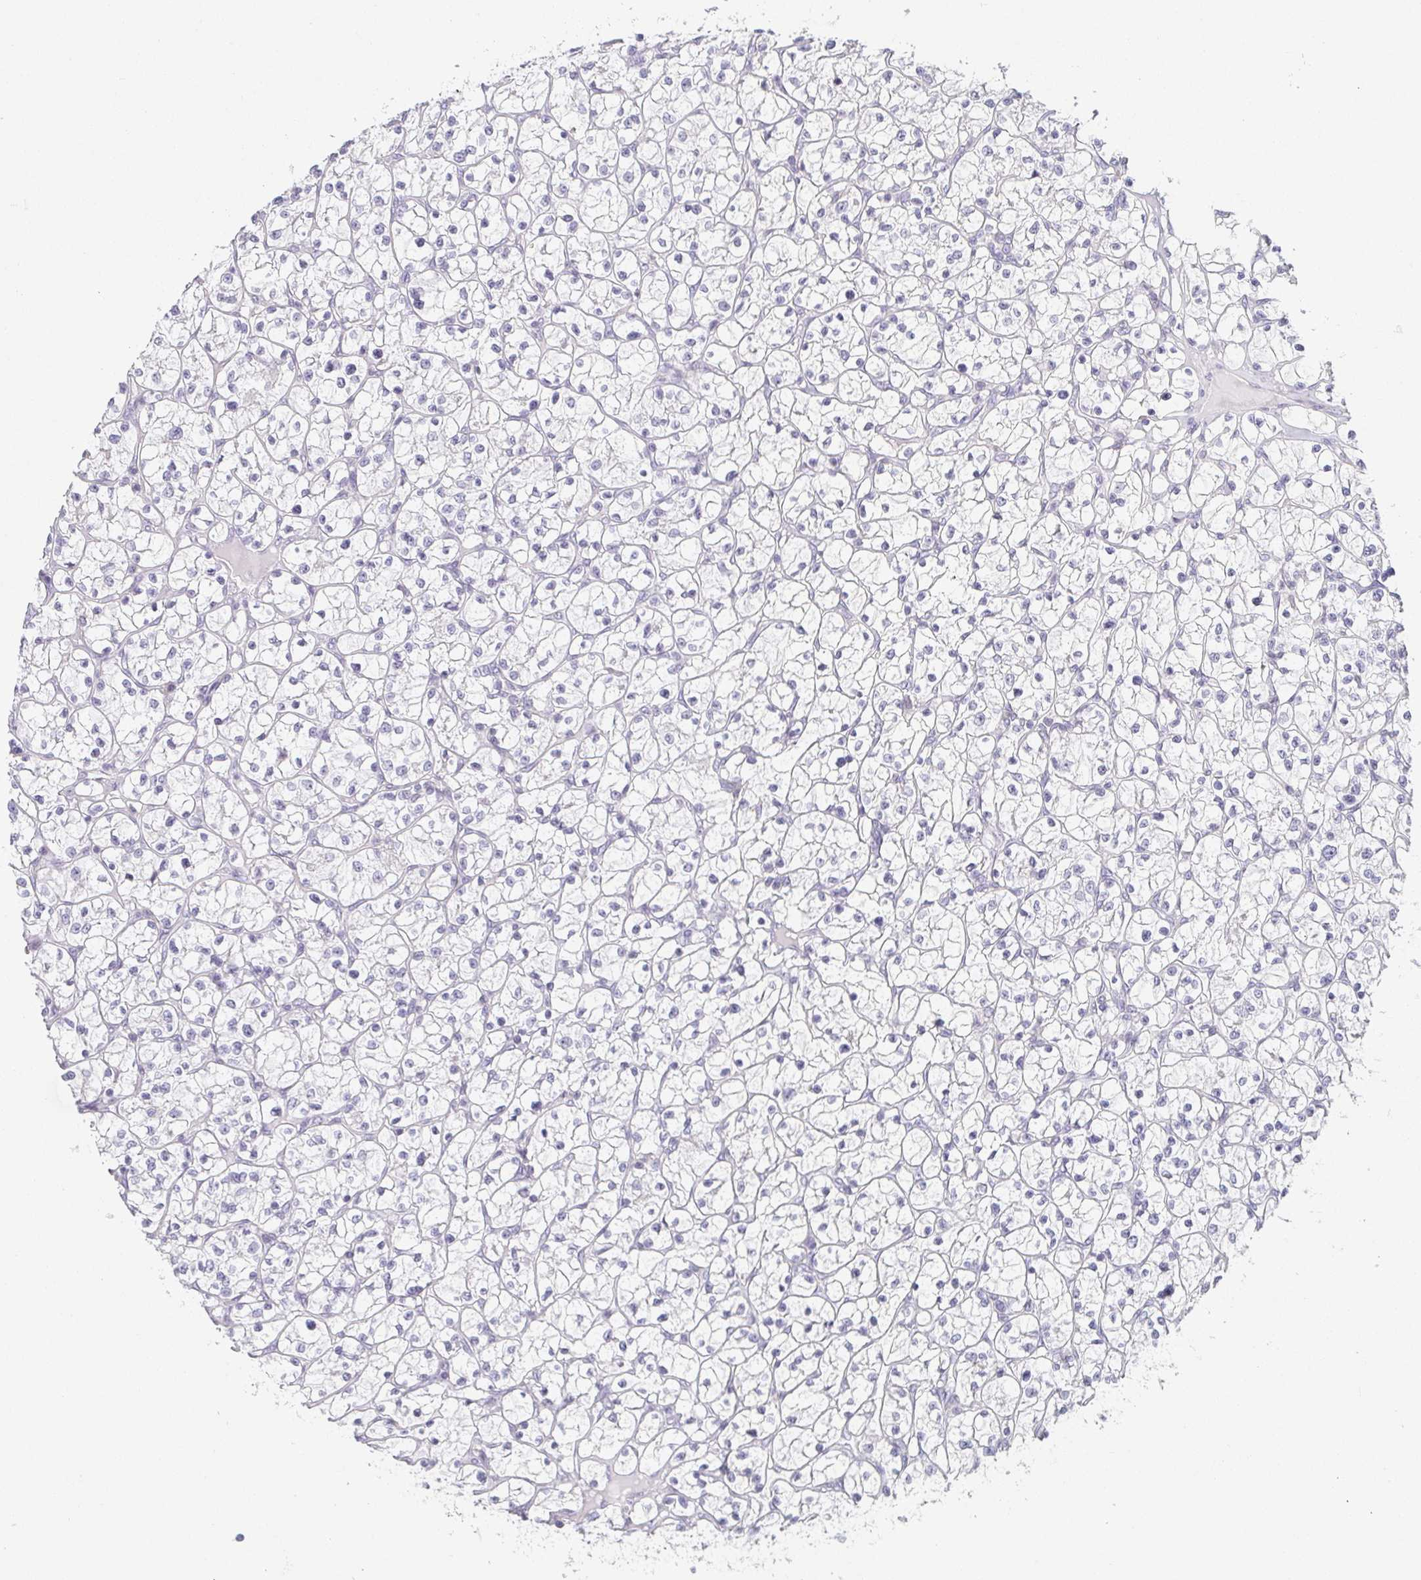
{"staining": {"intensity": "negative", "quantity": "none", "location": "none"}, "tissue": "renal cancer", "cell_type": "Tumor cells", "image_type": "cancer", "snomed": [{"axis": "morphology", "description": "Adenocarcinoma, NOS"}, {"axis": "topography", "description": "Kidney"}], "caption": "A micrograph of renal cancer (adenocarcinoma) stained for a protein demonstrates no brown staining in tumor cells.", "gene": "PRR27", "patient": {"sex": "female", "age": 64}}